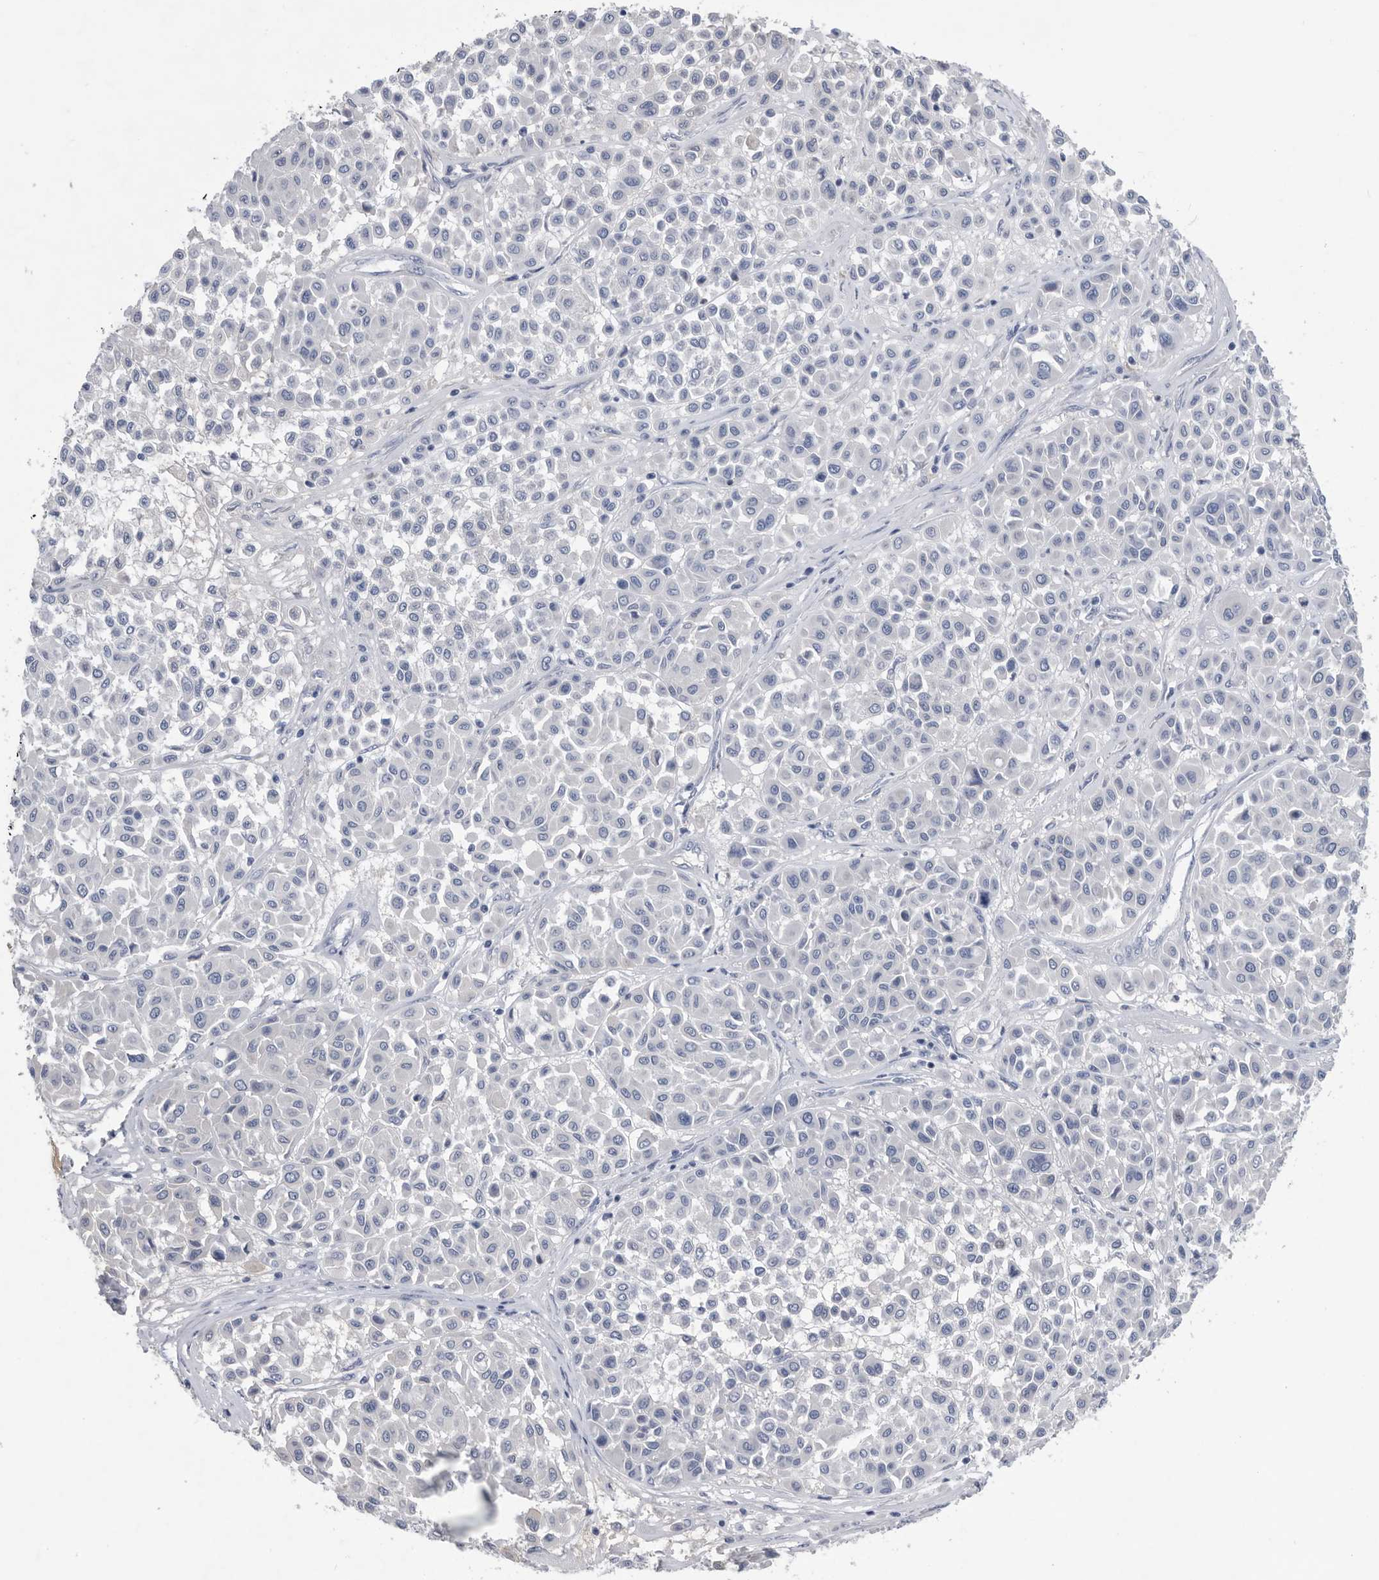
{"staining": {"intensity": "negative", "quantity": "none", "location": "none"}, "tissue": "melanoma", "cell_type": "Tumor cells", "image_type": "cancer", "snomed": [{"axis": "morphology", "description": "Malignant melanoma, Metastatic site"}, {"axis": "topography", "description": "Soft tissue"}], "caption": "This is a histopathology image of immunohistochemistry (IHC) staining of melanoma, which shows no expression in tumor cells.", "gene": "BTBD6", "patient": {"sex": "male", "age": 41}}